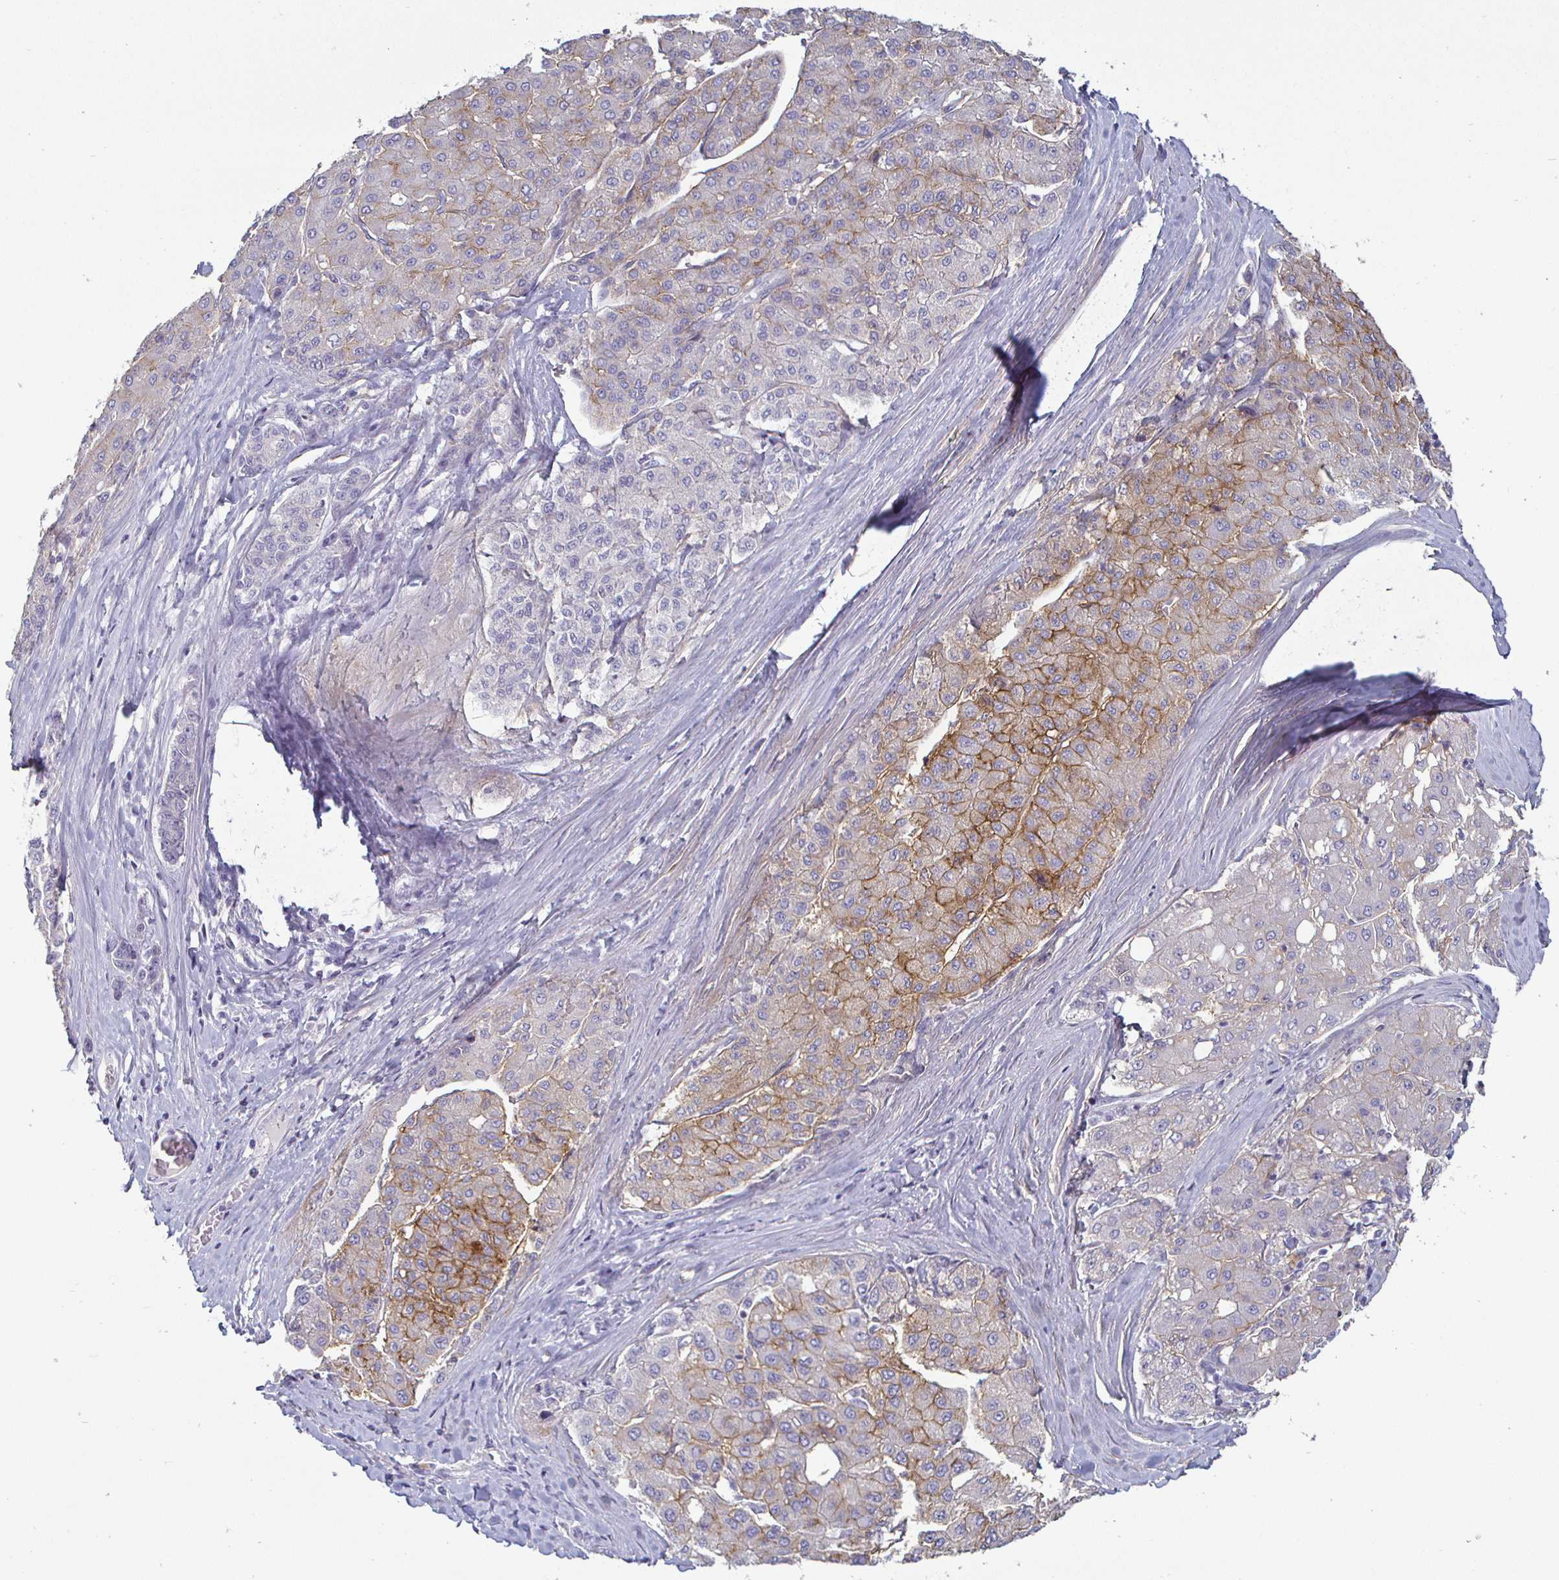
{"staining": {"intensity": "moderate", "quantity": "<25%", "location": "cytoplasmic/membranous"}, "tissue": "liver cancer", "cell_type": "Tumor cells", "image_type": "cancer", "snomed": [{"axis": "morphology", "description": "Carcinoma, Hepatocellular, NOS"}, {"axis": "topography", "description": "Liver"}], "caption": "Immunohistochemical staining of human liver cancer (hepatocellular carcinoma) shows low levels of moderate cytoplasmic/membranous expression in approximately <25% of tumor cells.", "gene": "ENPP1", "patient": {"sex": "male", "age": 65}}